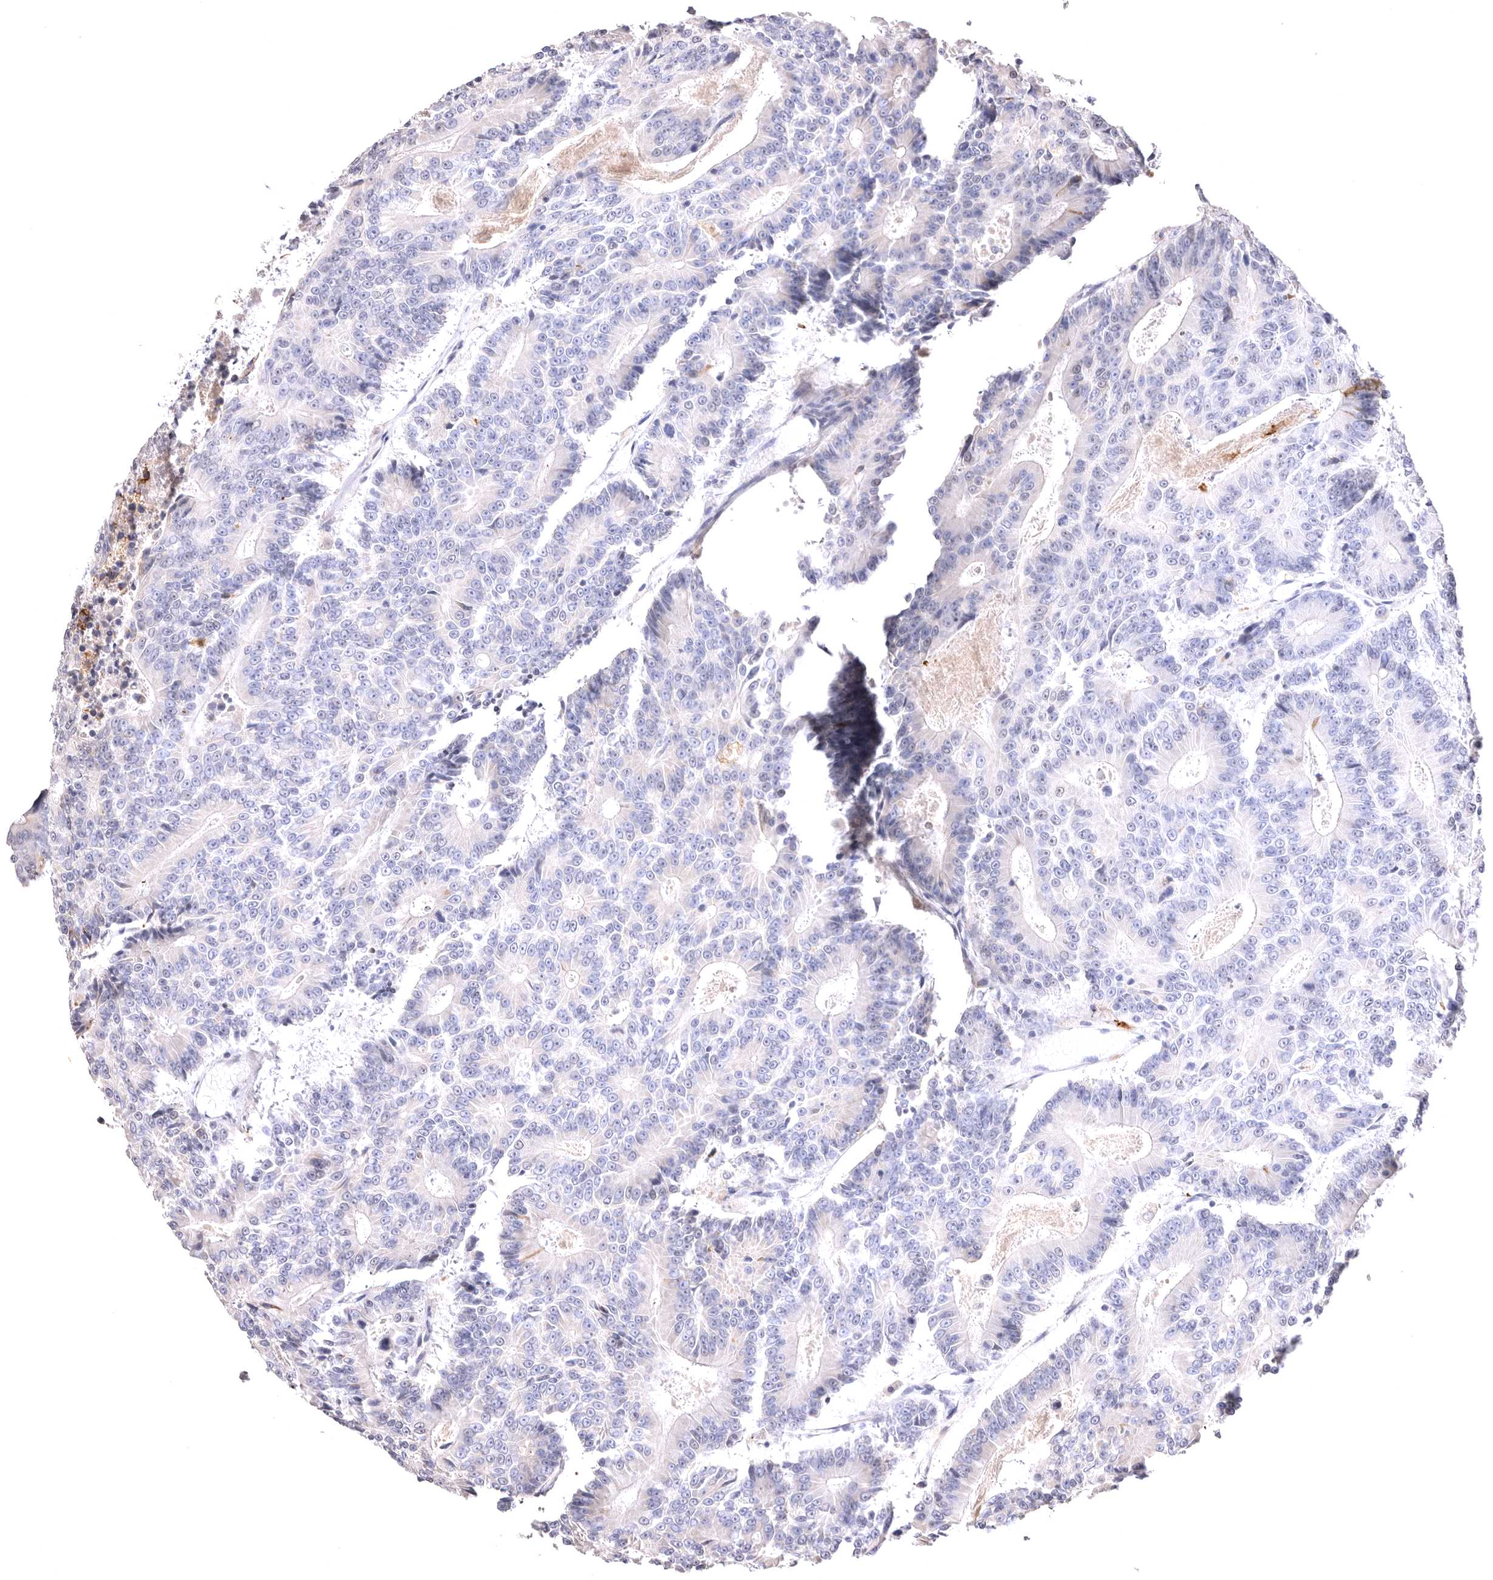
{"staining": {"intensity": "negative", "quantity": "none", "location": "none"}, "tissue": "colorectal cancer", "cell_type": "Tumor cells", "image_type": "cancer", "snomed": [{"axis": "morphology", "description": "Adenocarcinoma, NOS"}, {"axis": "topography", "description": "Colon"}], "caption": "High magnification brightfield microscopy of adenocarcinoma (colorectal) stained with DAB (brown) and counterstained with hematoxylin (blue): tumor cells show no significant positivity. The staining was performed using DAB (3,3'-diaminobenzidine) to visualize the protein expression in brown, while the nuclei were stained in blue with hematoxylin (Magnification: 20x).", "gene": "VPS45", "patient": {"sex": "male", "age": 83}}